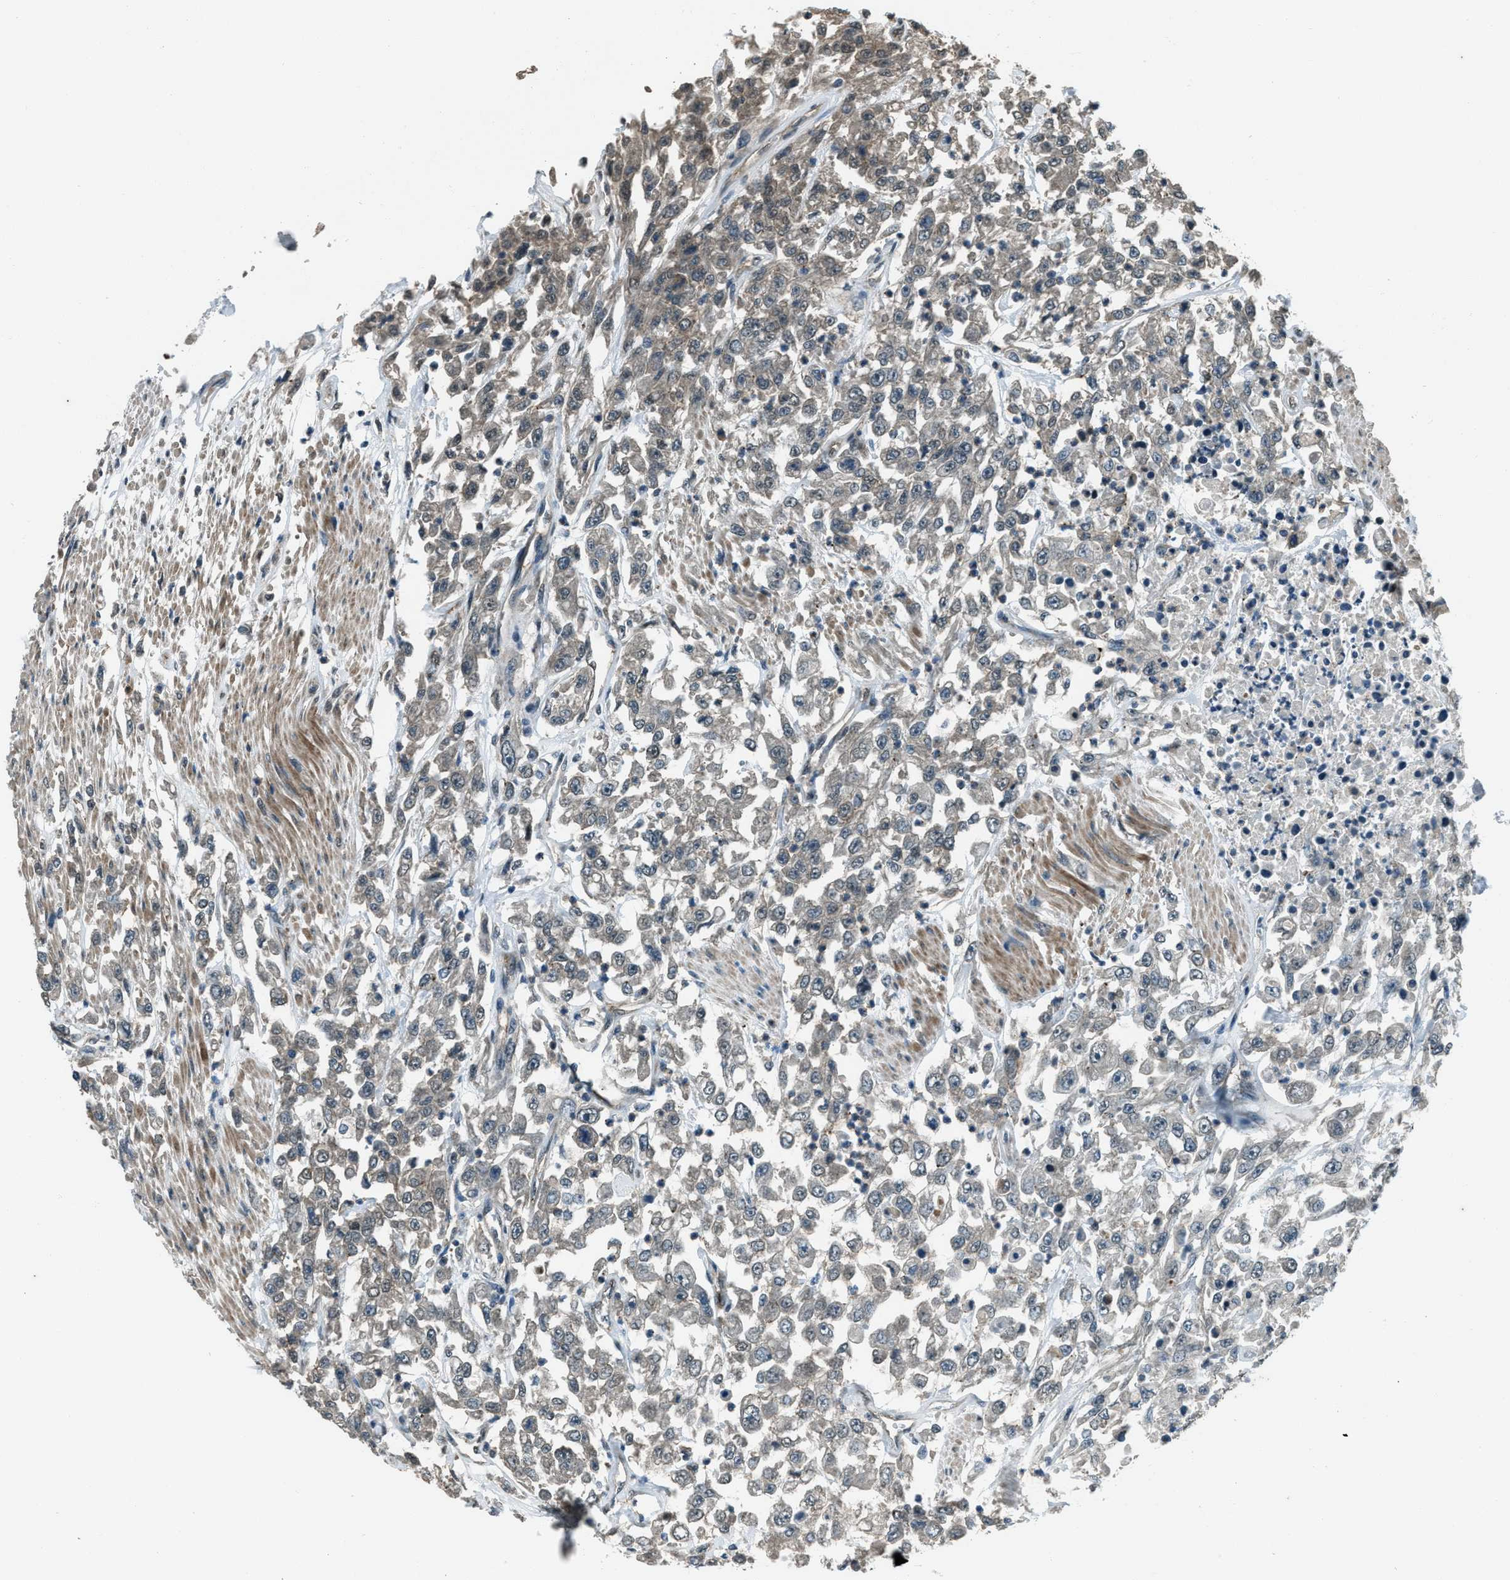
{"staining": {"intensity": "weak", "quantity": "<25%", "location": "cytoplasmic/membranous"}, "tissue": "urothelial cancer", "cell_type": "Tumor cells", "image_type": "cancer", "snomed": [{"axis": "morphology", "description": "Urothelial carcinoma, High grade"}, {"axis": "topography", "description": "Urinary bladder"}], "caption": "Immunohistochemical staining of human high-grade urothelial carcinoma shows no significant staining in tumor cells.", "gene": "SVIL", "patient": {"sex": "male", "age": 46}}